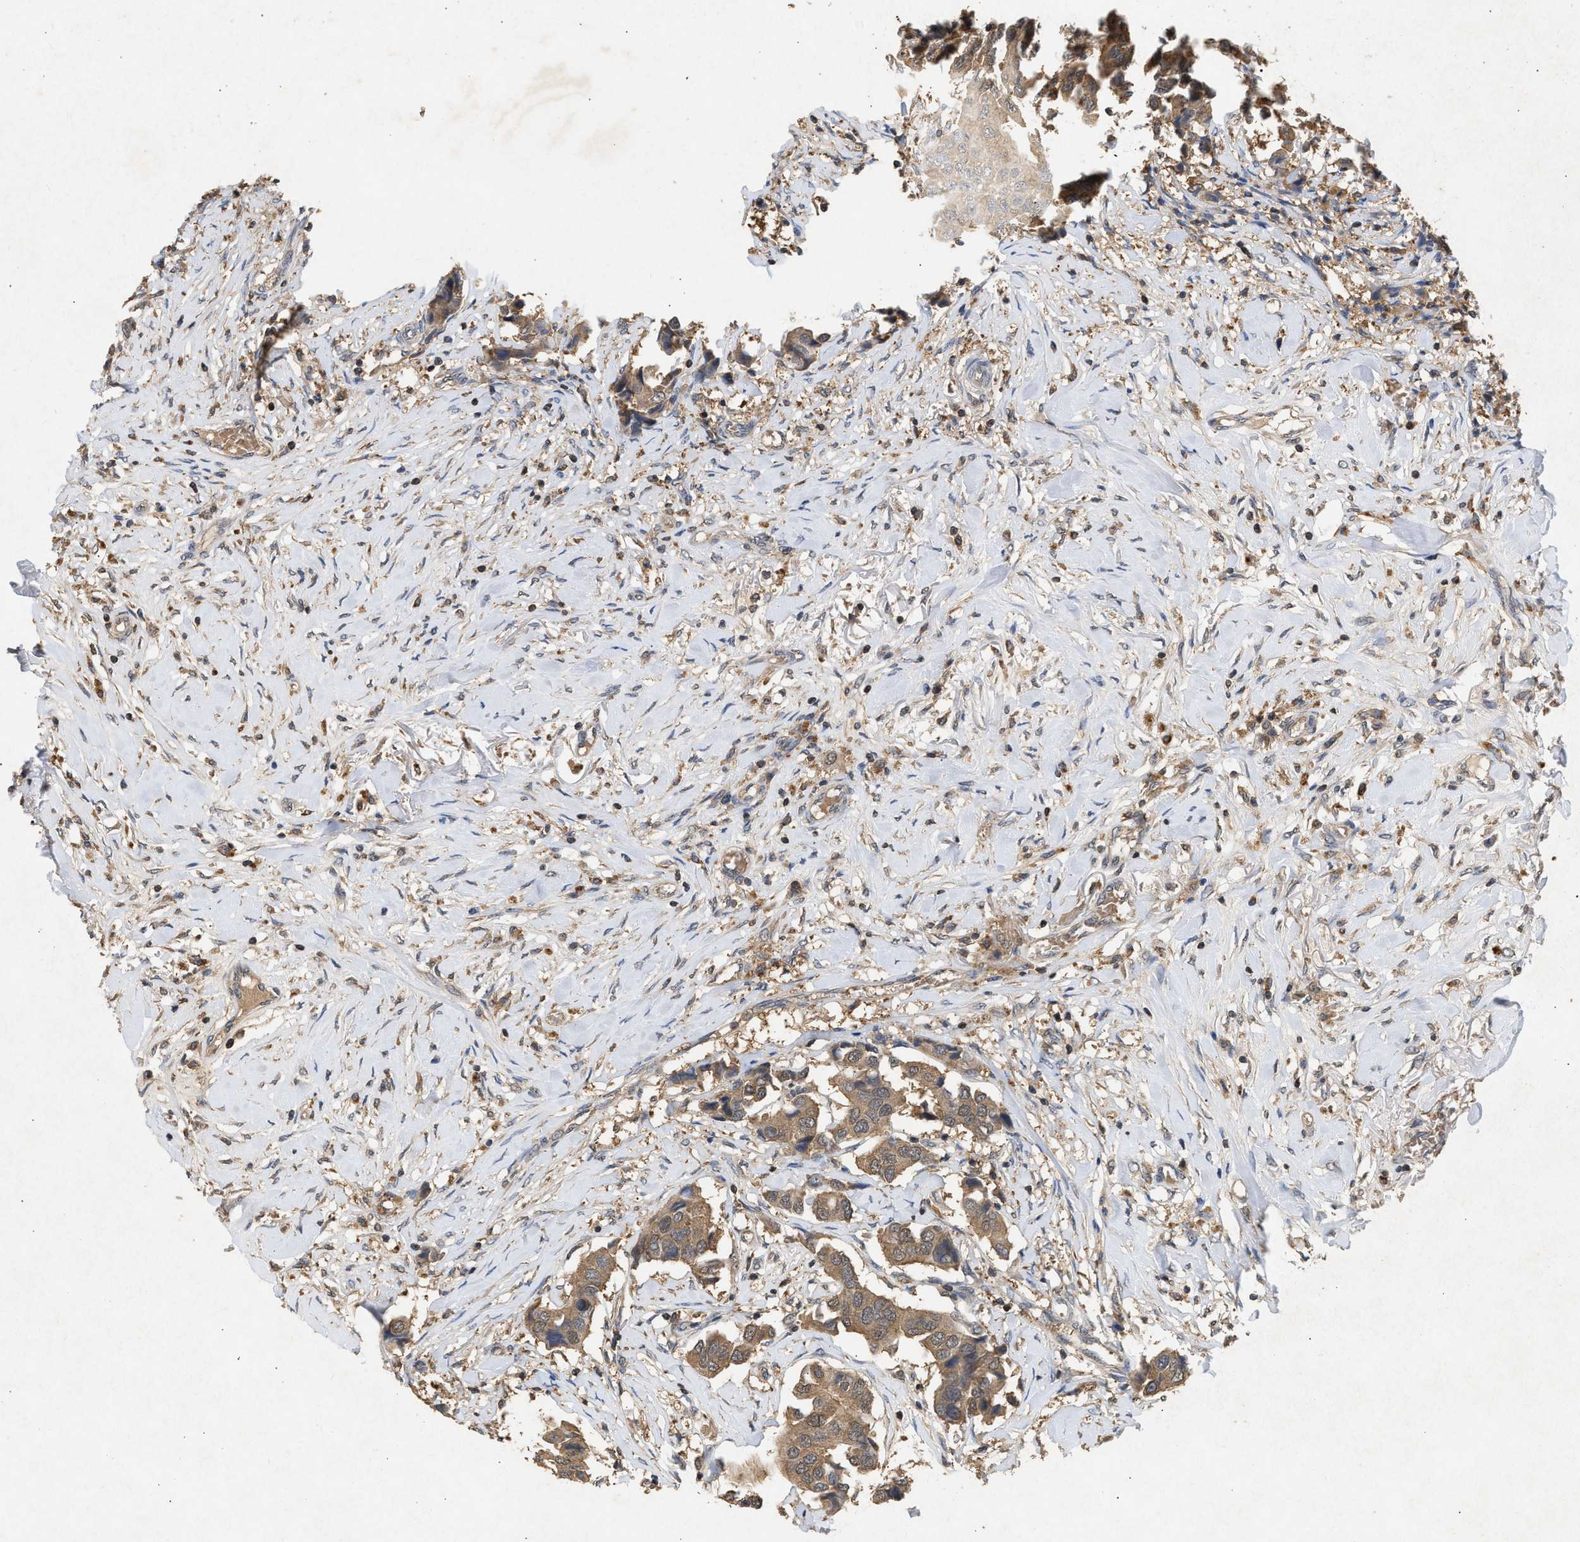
{"staining": {"intensity": "moderate", "quantity": ">75%", "location": "cytoplasmic/membranous"}, "tissue": "breast cancer", "cell_type": "Tumor cells", "image_type": "cancer", "snomed": [{"axis": "morphology", "description": "Duct carcinoma"}, {"axis": "topography", "description": "Breast"}], "caption": "Immunohistochemistry (DAB) staining of breast cancer (intraductal carcinoma) exhibits moderate cytoplasmic/membranous protein expression in approximately >75% of tumor cells. The protein of interest is stained brown, and the nuclei are stained in blue (DAB IHC with brightfield microscopy, high magnification).", "gene": "FITM1", "patient": {"sex": "female", "age": 80}}